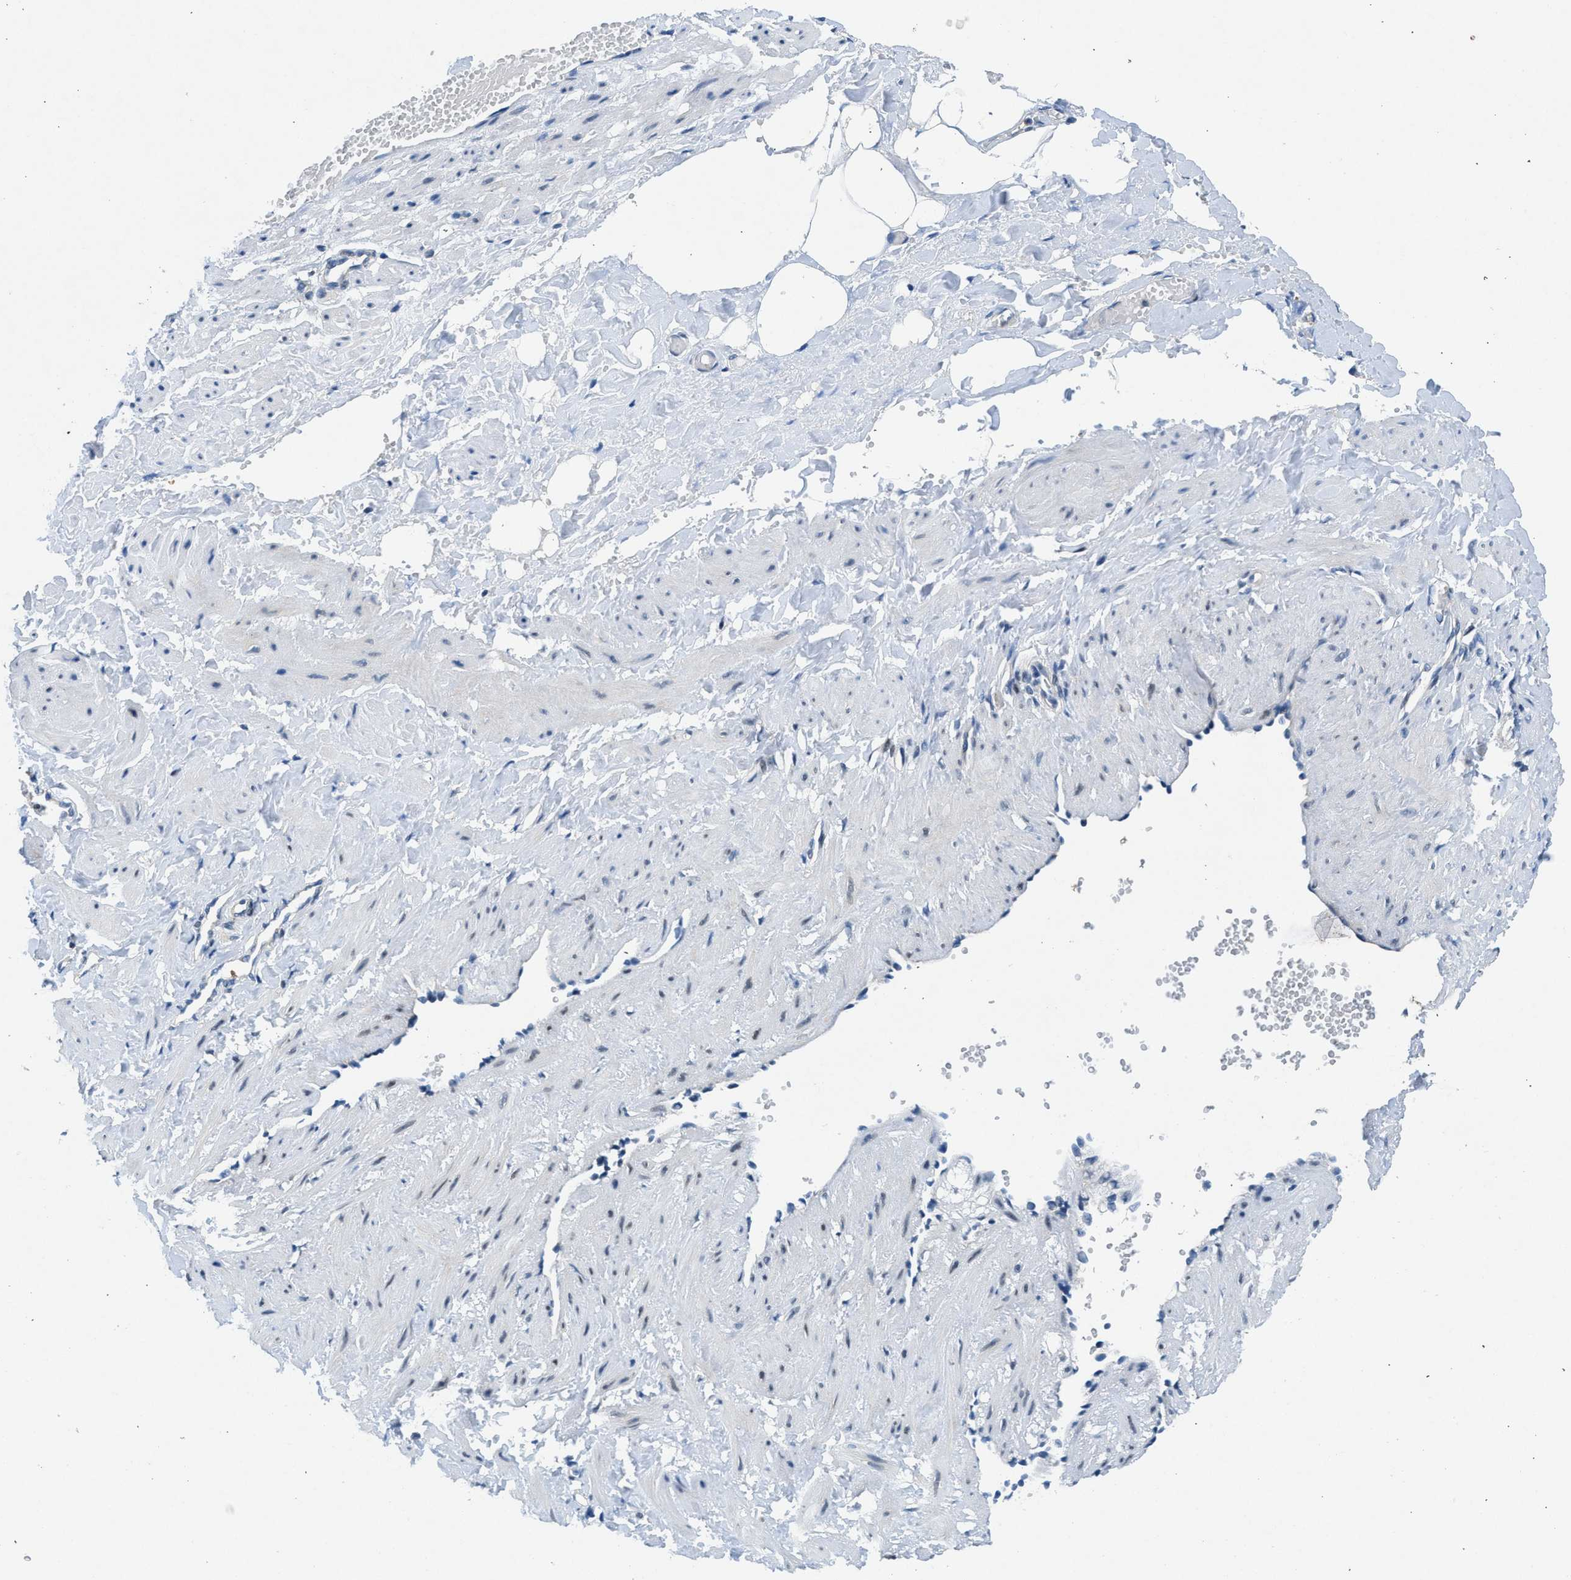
{"staining": {"intensity": "weak", "quantity": "25%-75%", "location": "nuclear"}, "tissue": "adipose tissue", "cell_type": "Adipocytes", "image_type": "normal", "snomed": [{"axis": "morphology", "description": "Normal tissue, NOS"}, {"axis": "topography", "description": "Soft tissue"}, {"axis": "topography", "description": "Vascular tissue"}], "caption": "Protein positivity by immunohistochemistry (IHC) reveals weak nuclear positivity in approximately 25%-75% of adipocytes in unremarkable adipose tissue. (Brightfield microscopy of DAB IHC at high magnification).", "gene": "COPS2", "patient": {"sex": "female", "age": 35}}